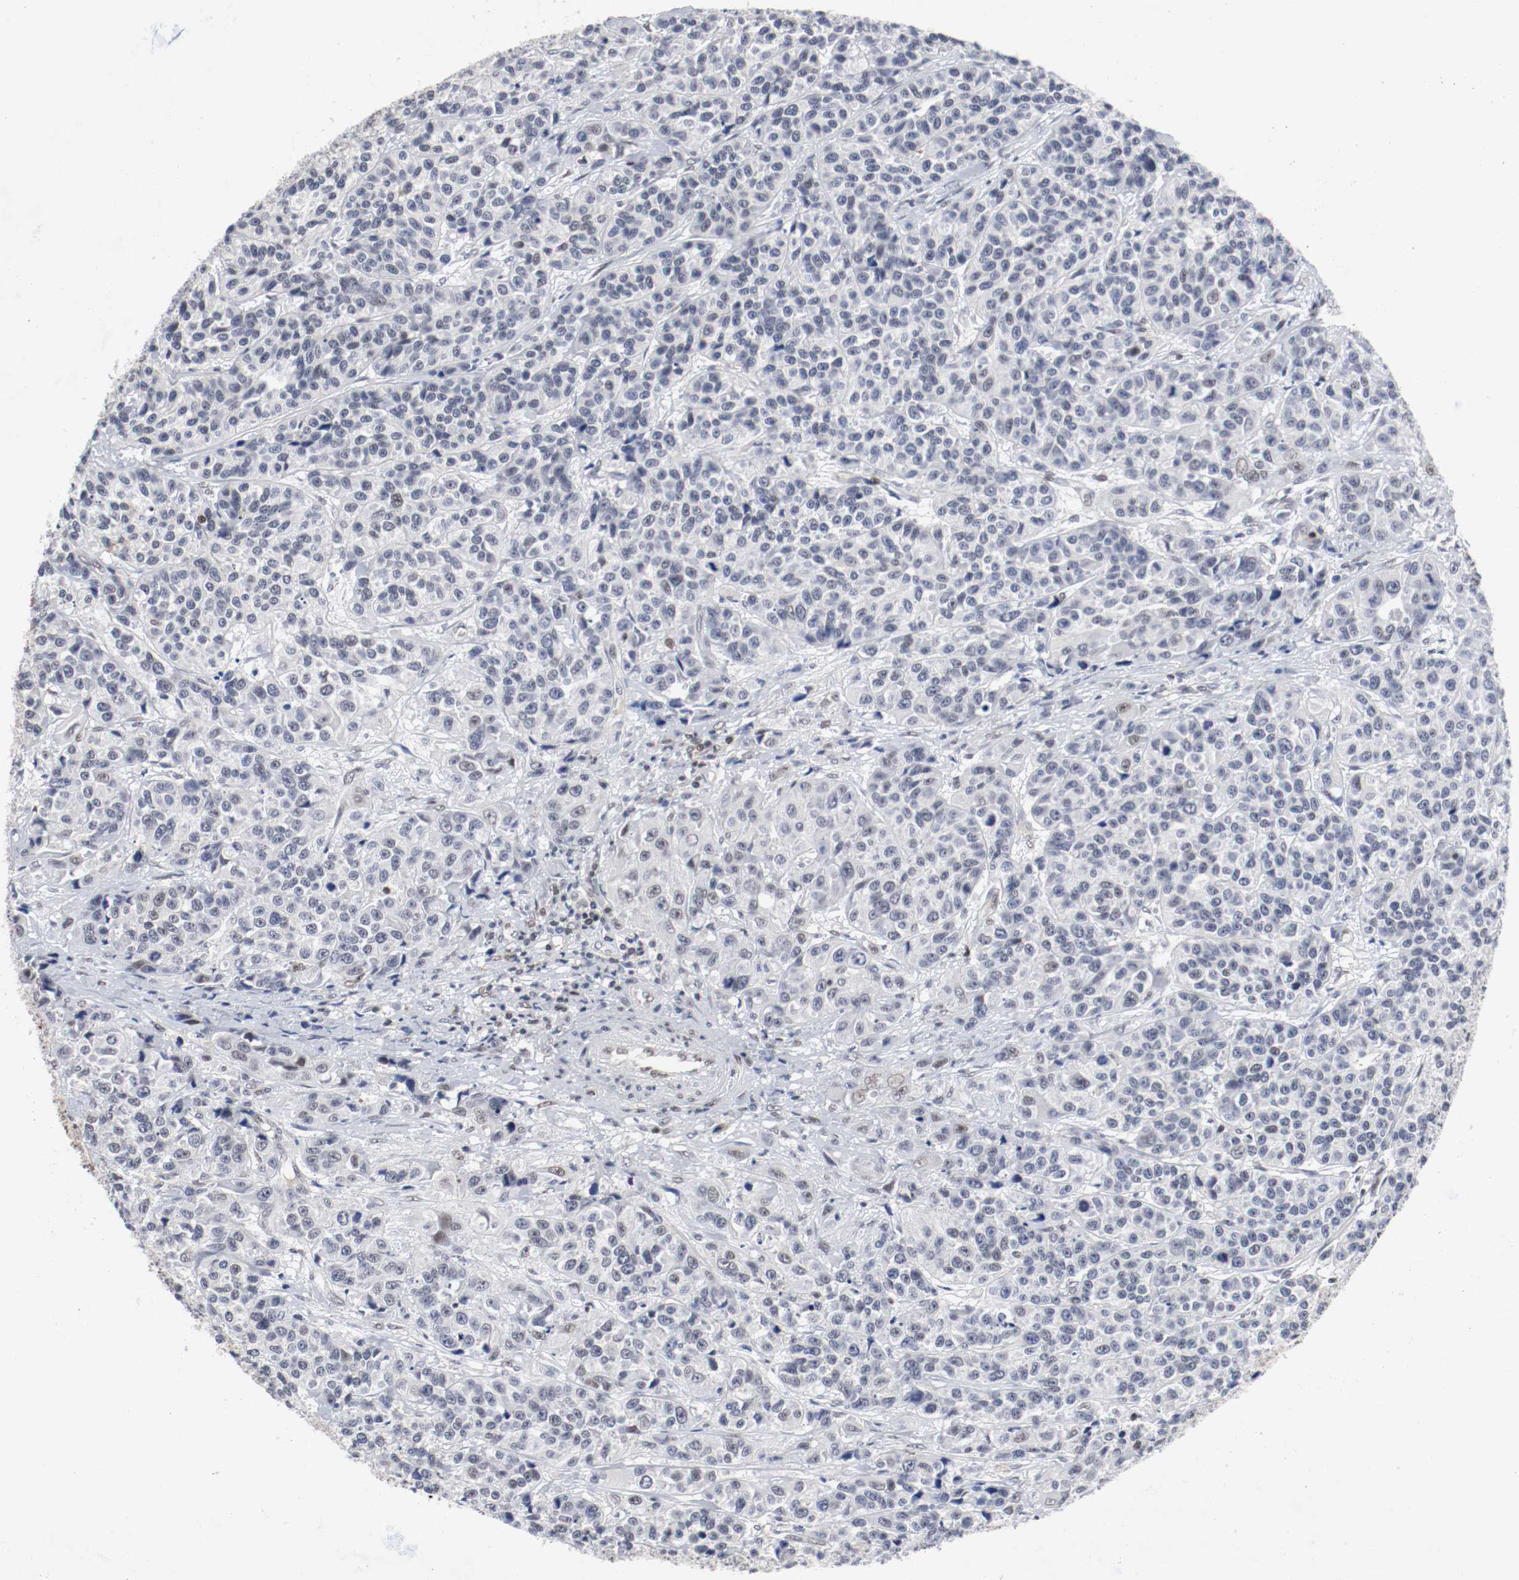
{"staining": {"intensity": "negative", "quantity": "none", "location": "none"}, "tissue": "urothelial cancer", "cell_type": "Tumor cells", "image_type": "cancer", "snomed": [{"axis": "morphology", "description": "Urothelial carcinoma, High grade"}, {"axis": "topography", "description": "Urinary bladder"}], "caption": "IHC of high-grade urothelial carcinoma exhibits no staining in tumor cells.", "gene": "JUND", "patient": {"sex": "female", "age": 81}}